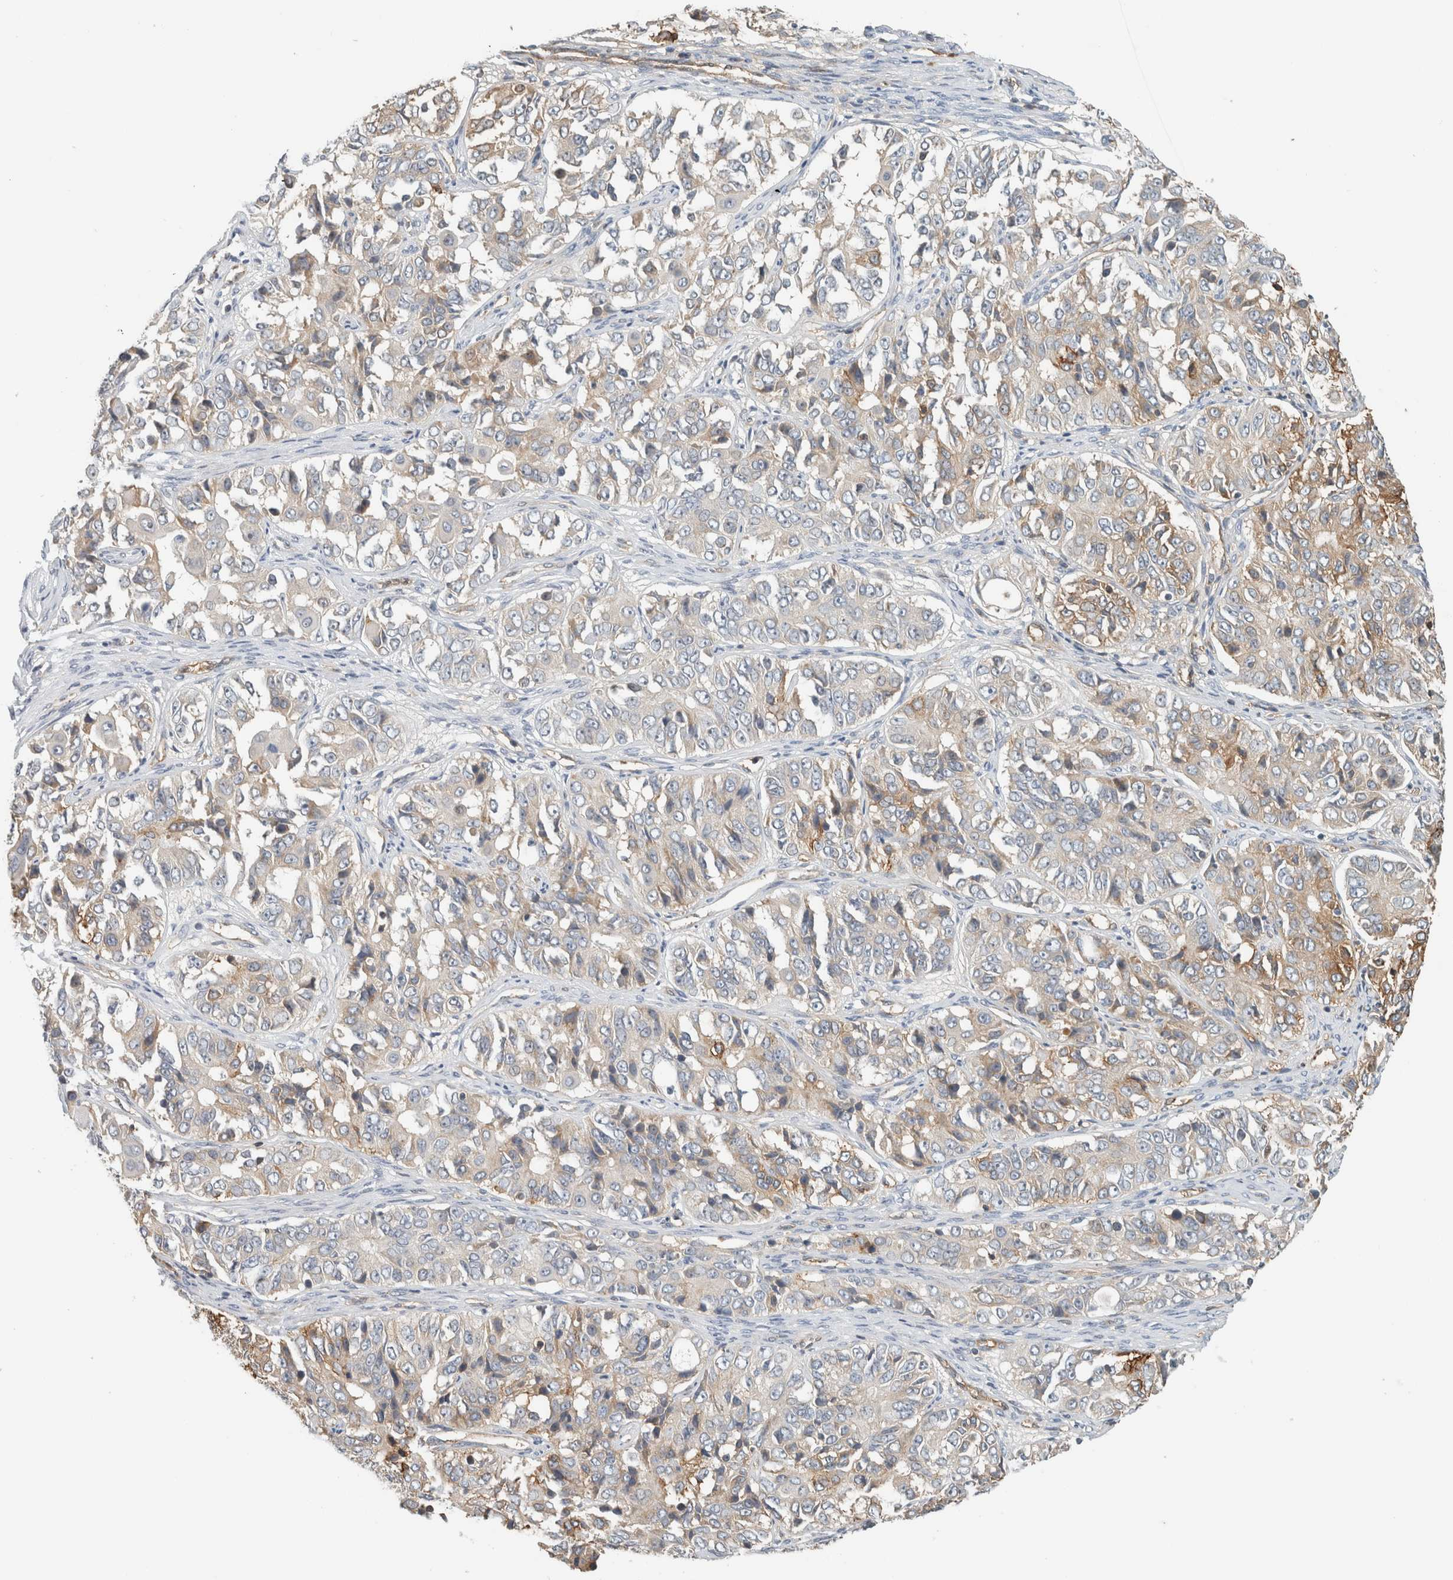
{"staining": {"intensity": "weak", "quantity": "25%-75%", "location": "cytoplasmic/membranous"}, "tissue": "ovarian cancer", "cell_type": "Tumor cells", "image_type": "cancer", "snomed": [{"axis": "morphology", "description": "Carcinoma, endometroid"}, {"axis": "topography", "description": "Ovary"}], "caption": "The micrograph demonstrates immunohistochemical staining of endometroid carcinoma (ovarian). There is weak cytoplasmic/membranous positivity is appreciated in approximately 25%-75% of tumor cells.", "gene": "PFDN4", "patient": {"sex": "female", "age": 51}}